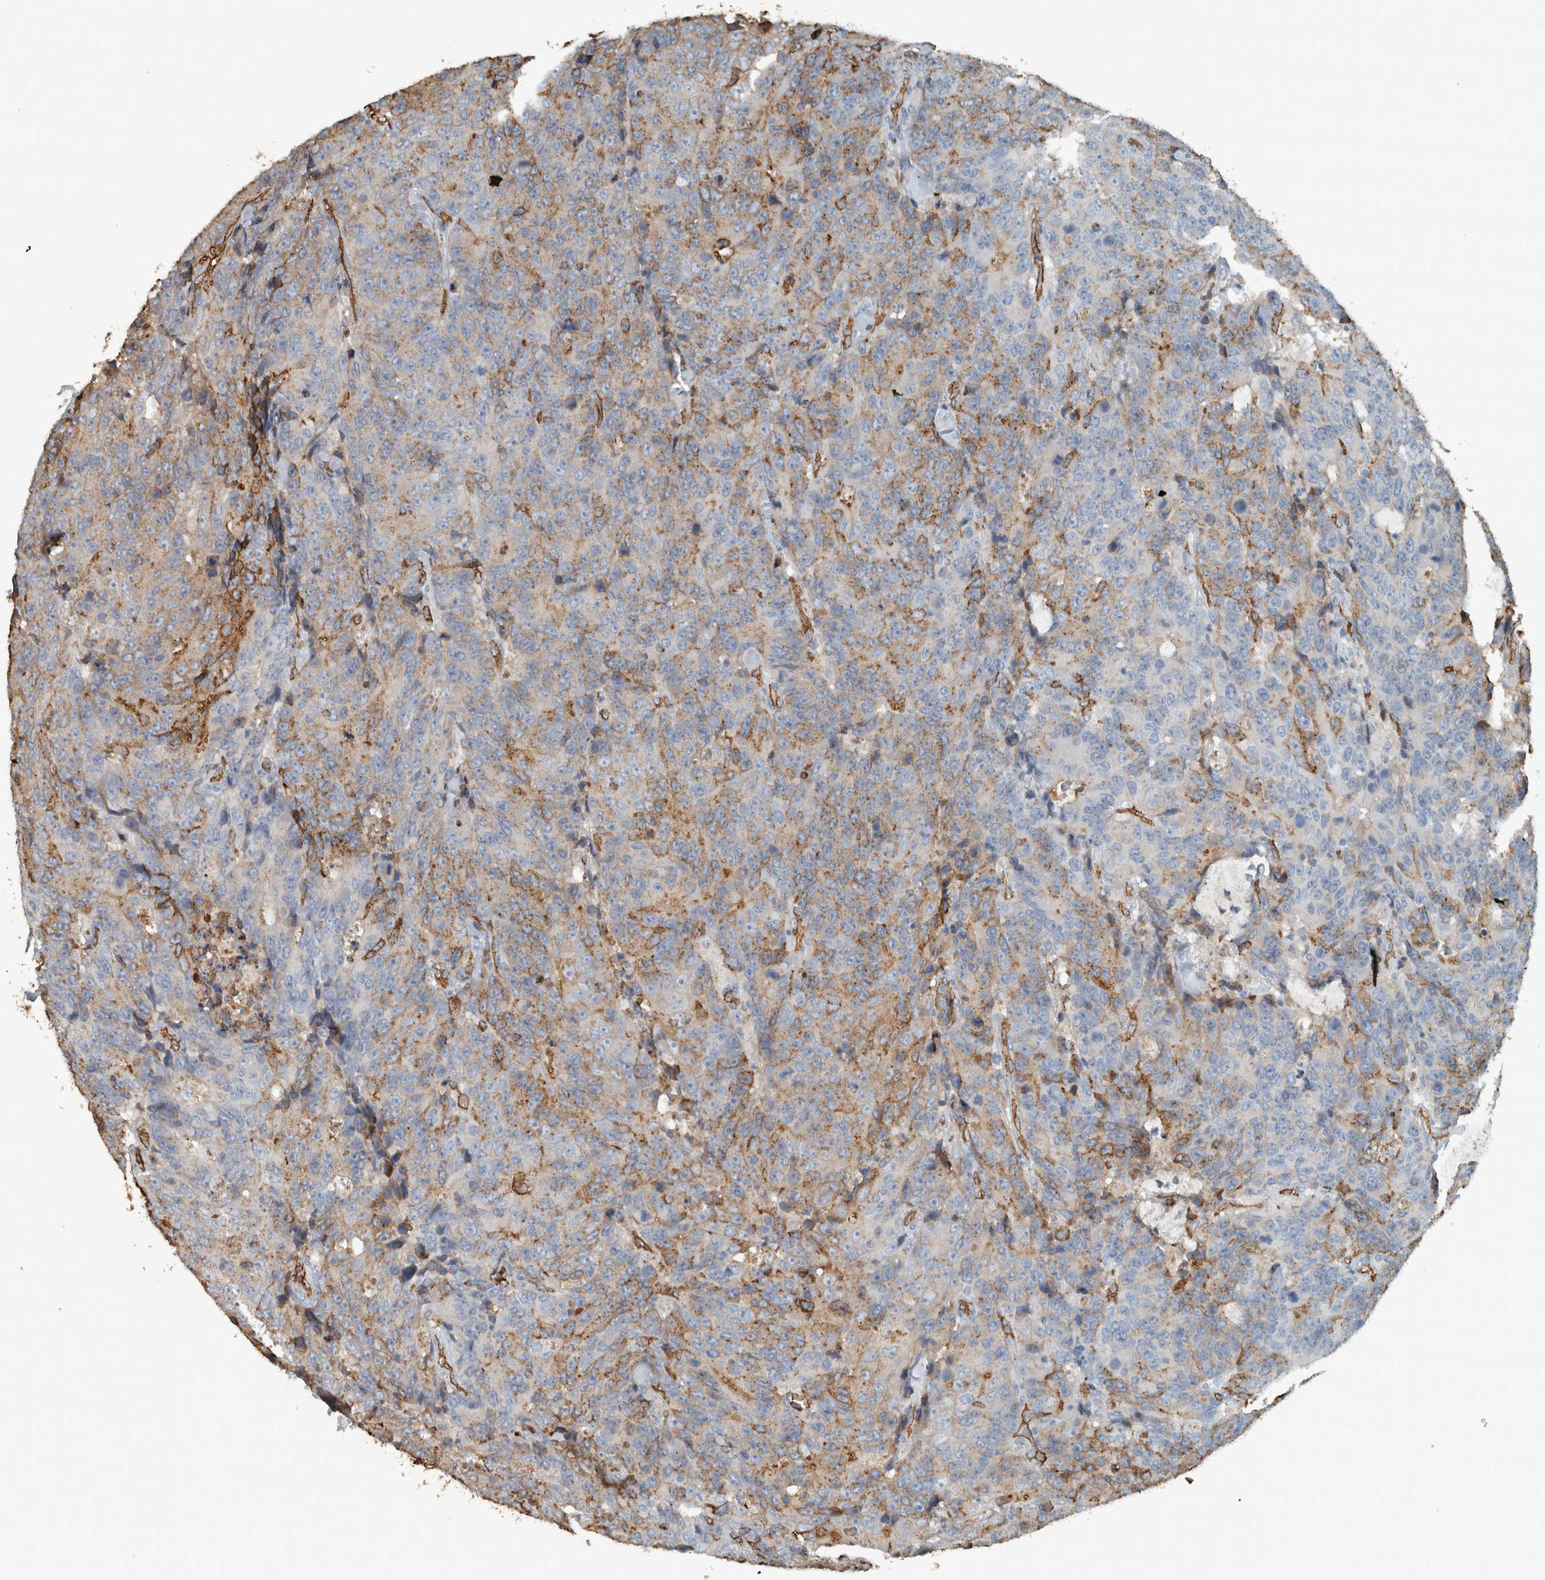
{"staining": {"intensity": "moderate", "quantity": "<25%", "location": "cytoplasmic/membranous"}, "tissue": "colorectal cancer", "cell_type": "Tumor cells", "image_type": "cancer", "snomed": [{"axis": "morphology", "description": "Adenocarcinoma, NOS"}, {"axis": "topography", "description": "Colon"}], "caption": "Tumor cells display low levels of moderate cytoplasmic/membranous positivity in about <25% of cells in human colorectal cancer (adenocarcinoma). (DAB IHC with brightfield microscopy, high magnification).", "gene": "LBP", "patient": {"sex": "female", "age": 86}}